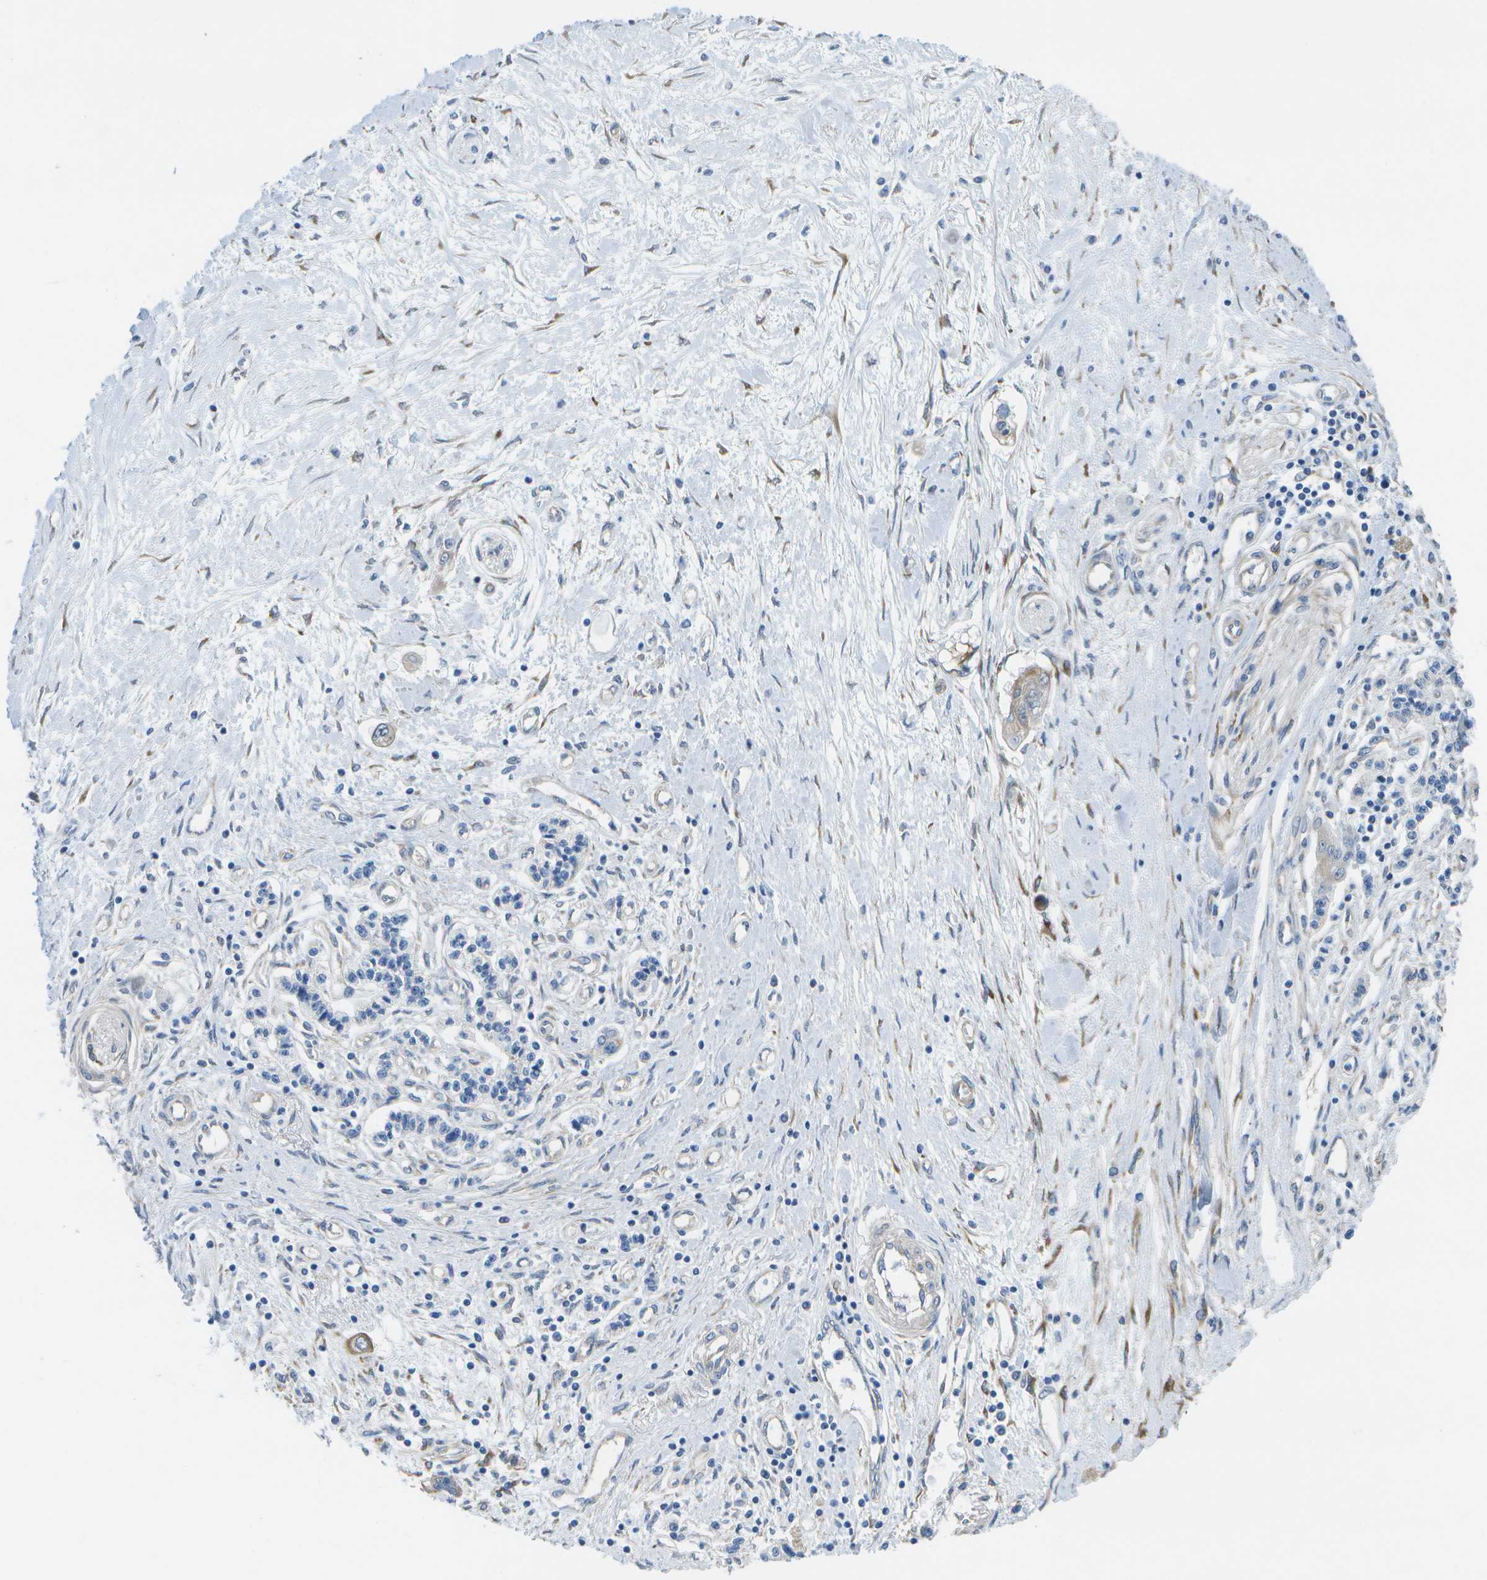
{"staining": {"intensity": "negative", "quantity": "none", "location": "none"}, "tissue": "pancreatic cancer", "cell_type": "Tumor cells", "image_type": "cancer", "snomed": [{"axis": "morphology", "description": "Adenocarcinoma, NOS"}, {"axis": "topography", "description": "Pancreas"}], "caption": "DAB (3,3'-diaminobenzidine) immunohistochemical staining of pancreatic adenocarcinoma displays no significant staining in tumor cells. Brightfield microscopy of immunohistochemistry (IHC) stained with DAB (3,3'-diaminobenzidine) (brown) and hematoxylin (blue), captured at high magnification.", "gene": "P3H1", "patient": {"sex": "female", "age": 77}}